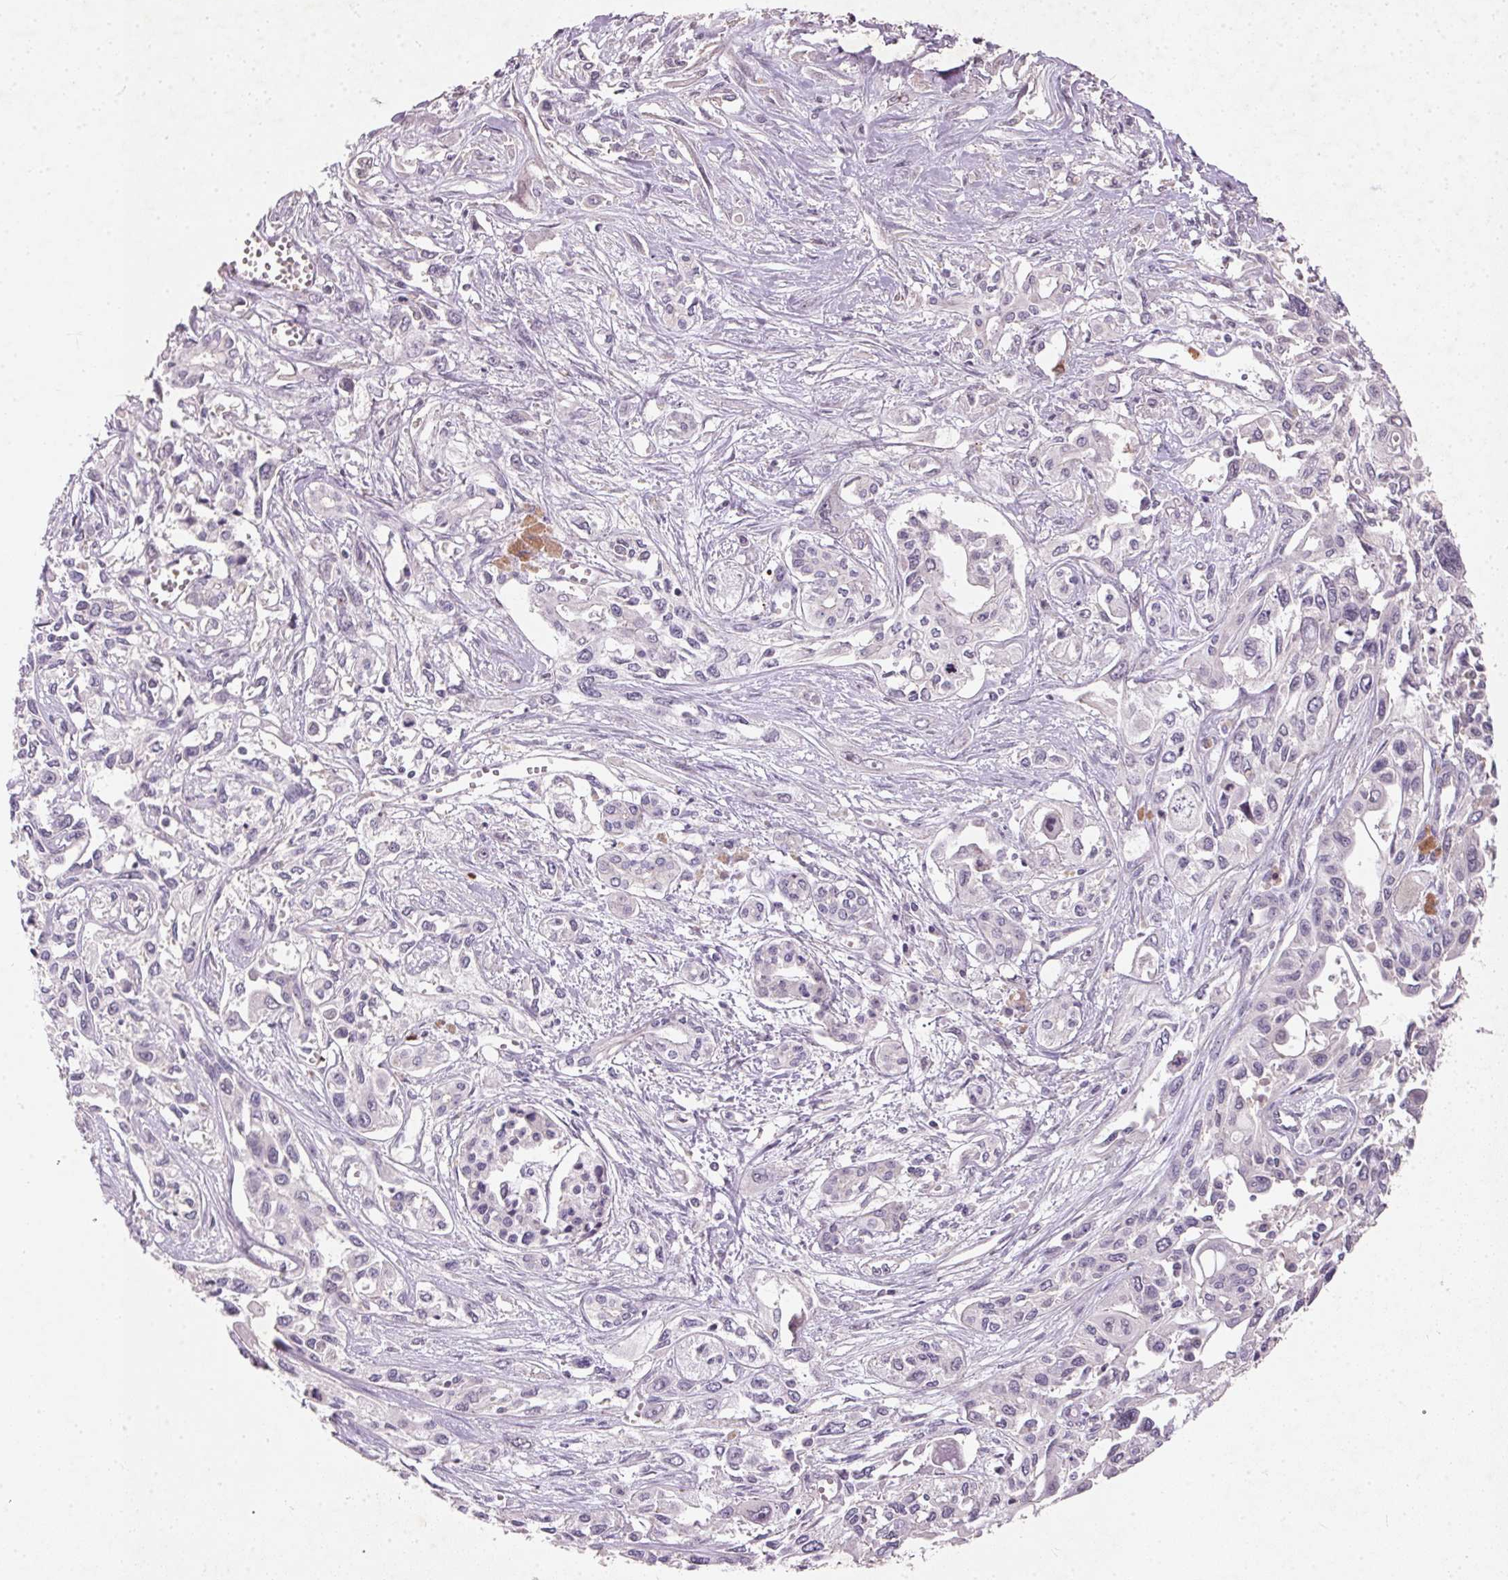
{"staining": {"intensity": "negative", "quantity": "none", "location": "none"}, "tissue": "pancreatic cancer", "cell_type": "Tumor cells", "image_type": "cancer", "snomed": [{"axis": "morphology", "description": "Adenocarcinoma, NOS"}, {"axis": "topography", "description": "Pancreas"}], "caption": "IHC micrograph of human pancreatic adenocarcinoma stained for a protein (brown), which reveals no staining in tumor cells.", "gene": "KCNK15", "patient": {"sex": "female", "age": 55}}